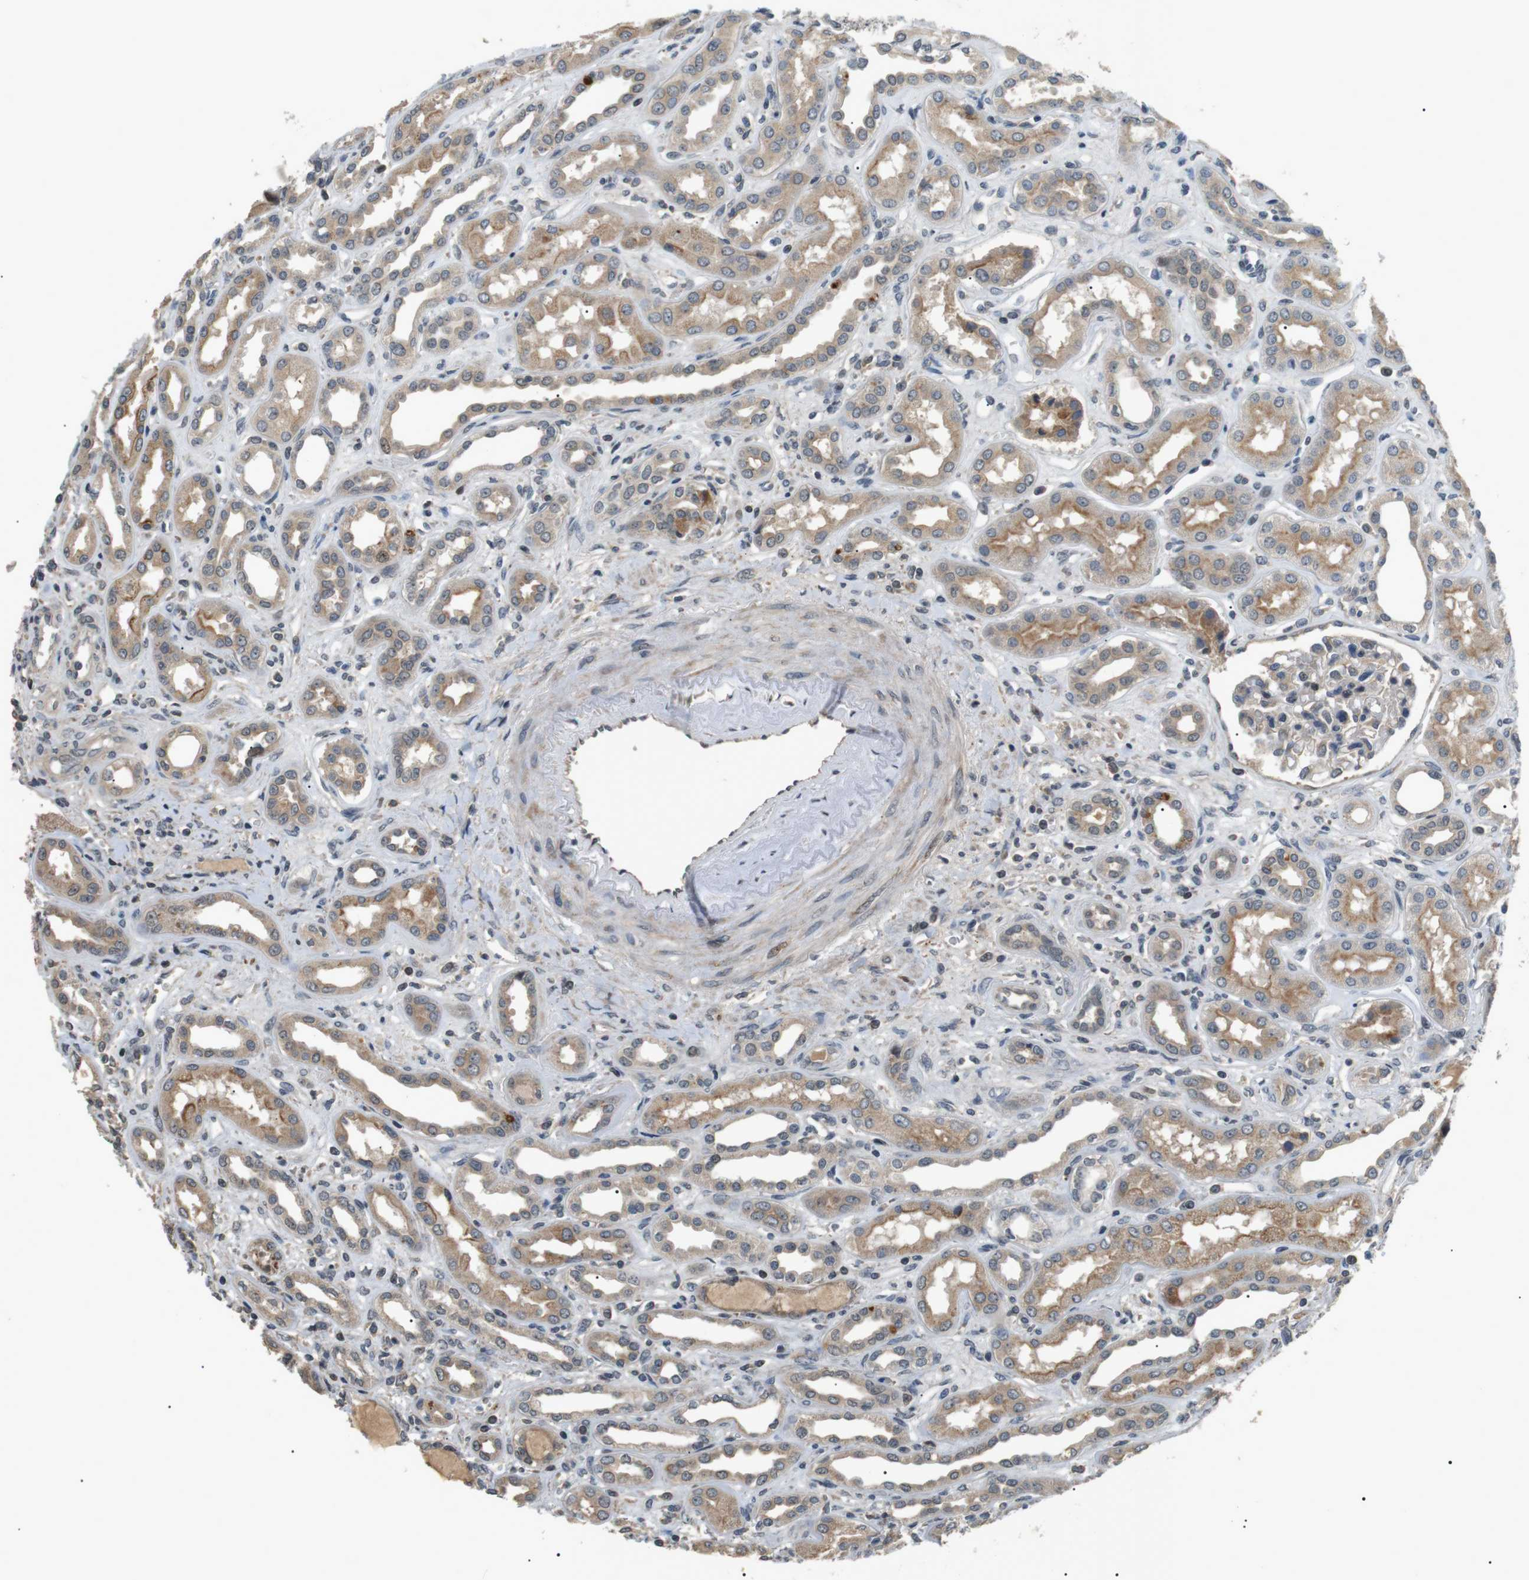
{"staining": {"intensity": "negative", "quantity": "none", "location": "none"}, "tissue": "kidney", "cell_type": "Cells in glomeruli", "image_type": "normal", "snomed": [{"axis": "morphology", "description": "Normal tissue, NOS"}, {"axis": "topography", "description": "Kidney"}], "caption": "IHC histopathology image of benign human kidney stained for a protein (brown), which exhibits no positivity in cells in glomeruli. (DAB (3,3'-diaminobenzidine) immunohistochemistry visualized using brightfield microscopy, high magnification).", "gene": "HSPA13", "patient": {"sex": "male", "age": 59}}